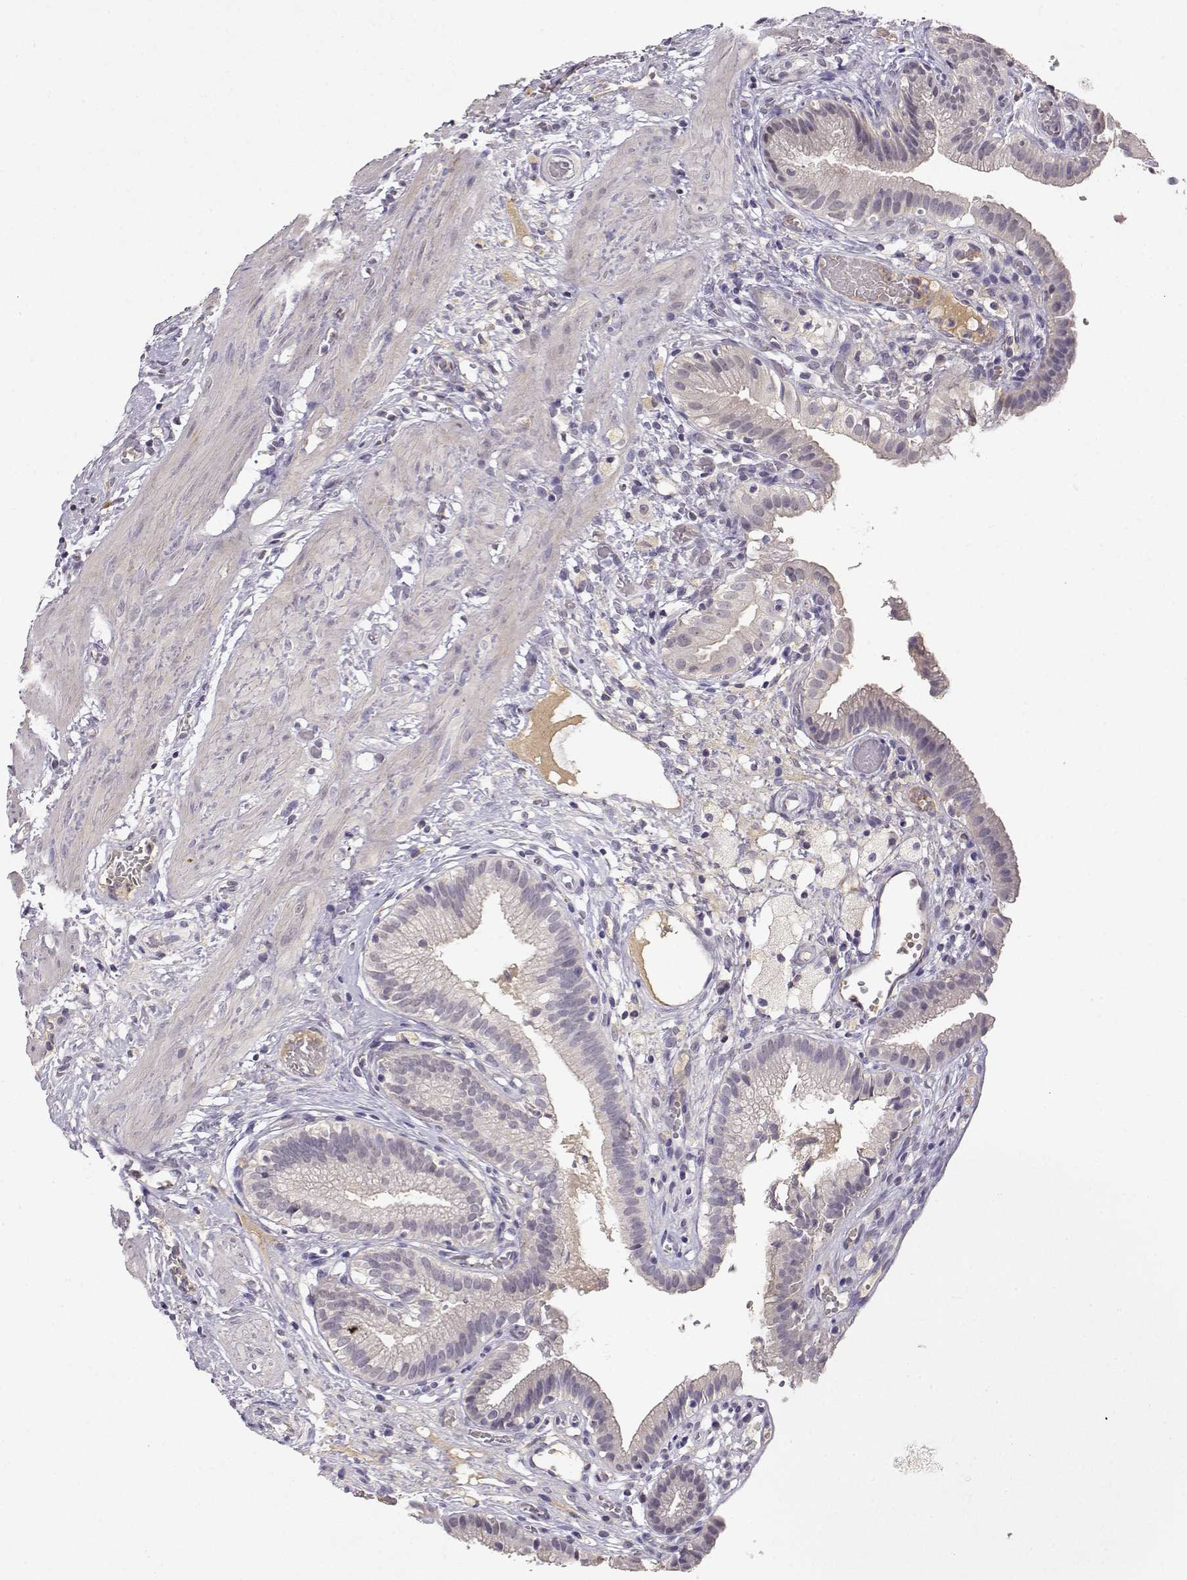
{"staining": {"intensity": "negative", "quantity": "none", "location": "none"}, "tissue": "gallbladder", "cell_type": "Glandular cells", "image_type": "normal", "snomed": [{"axis": "morphology", "description": "Normal tissue, NOS"}, {"axis": "topography", "description": "Gallbladder"}], "caption": "Glandular cells are negative for protein expression in benign human gallbladder. (Brightfield microscopy of DAB immunohistochemistry at high magnification).", "gene": "TACR1", "patient": {"sex": "female", "age": 24}}